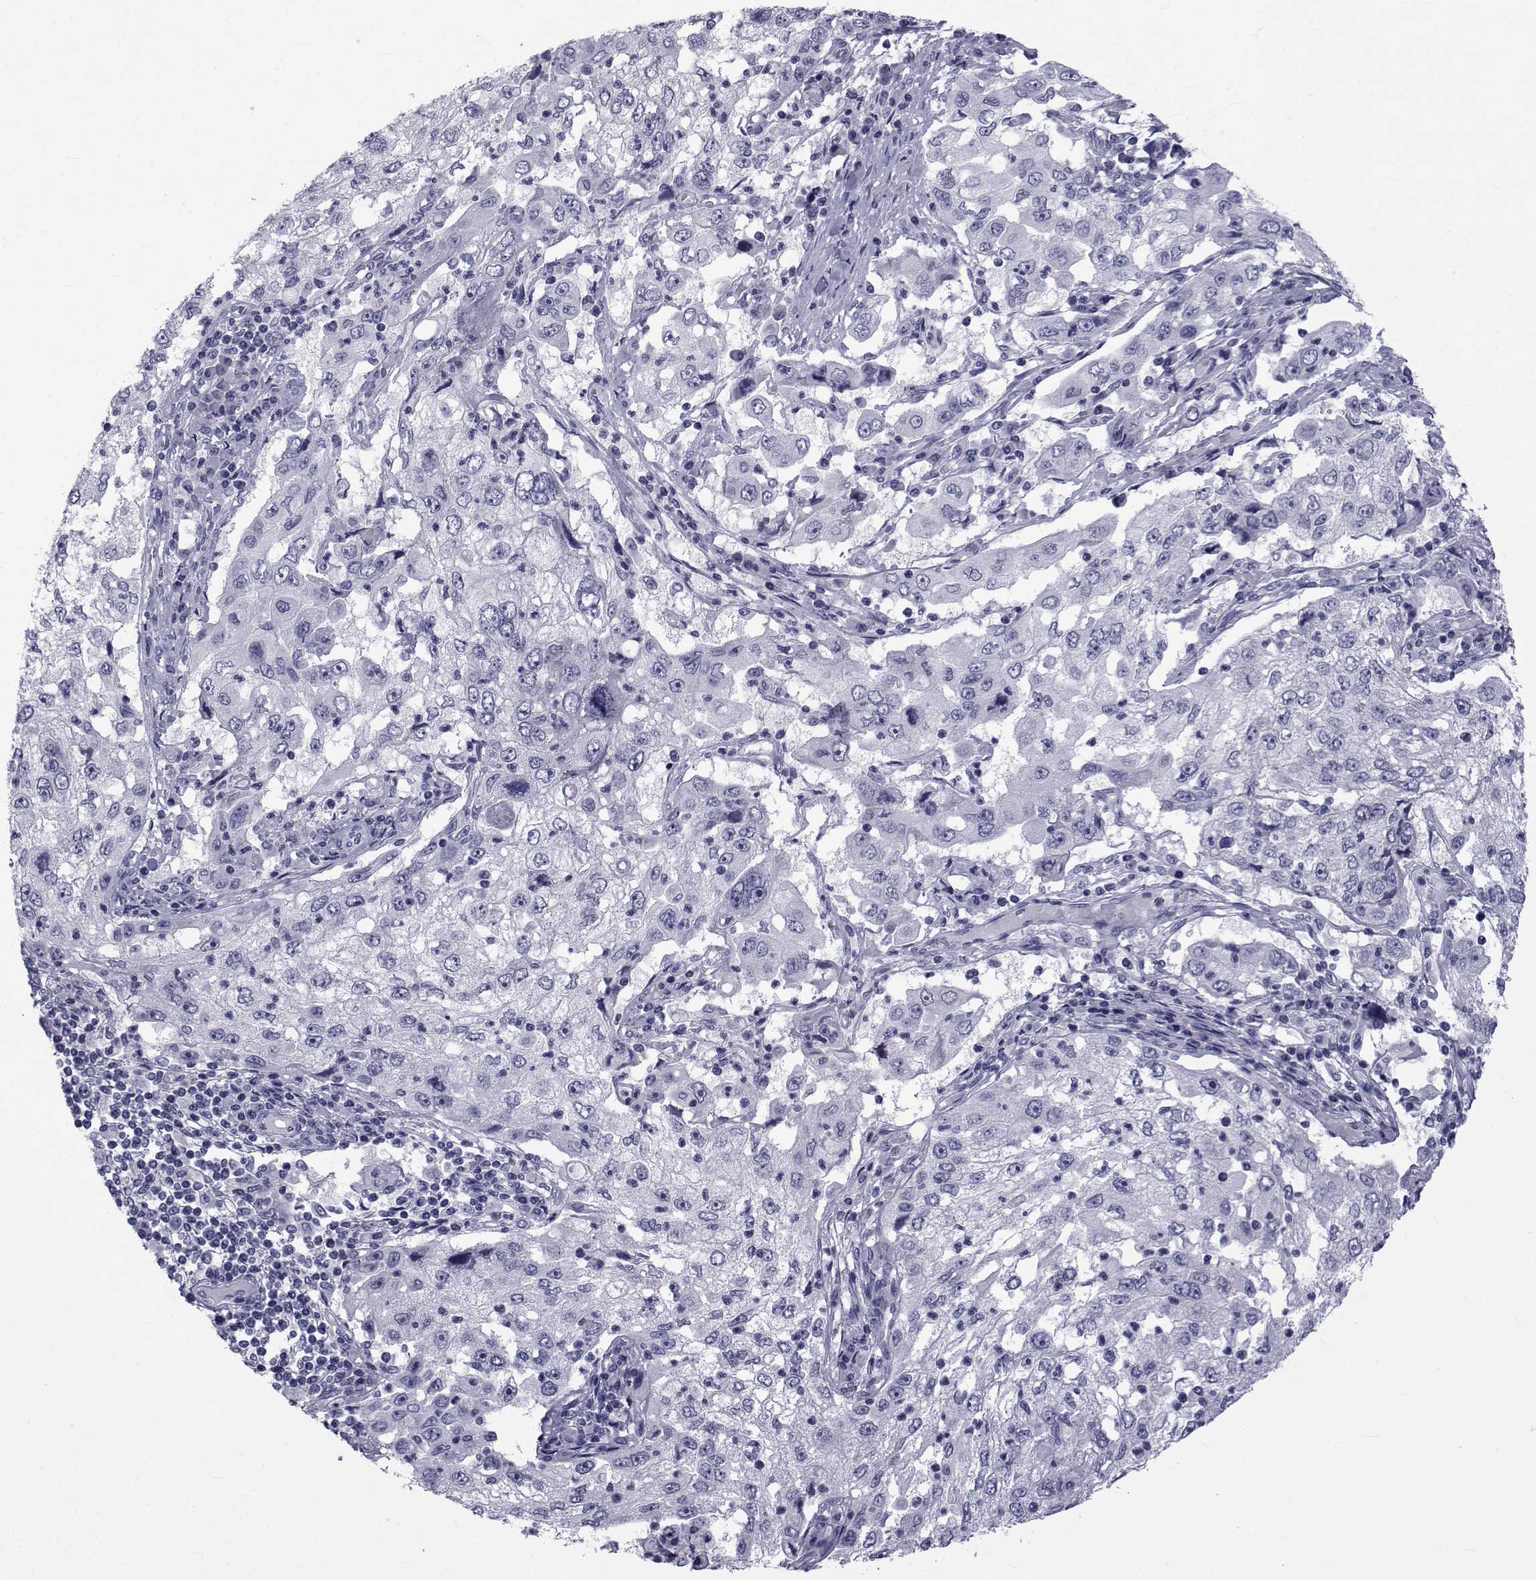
{"staining": {"intensity": "negative", "quantity": "none", "location": "none"}, "tissue": "cervical cancer", "cell_type": "Tumor cells", "image_type": "cancer", "snomed": [{"axis": "morphology", "description": "Squamous cell carcinoma, NOS"}, {"axis": "topography", "description": "Cervix"}], "caption": "The immunohistochemistry (IHC) histopathology image has no significant expression in tumor cells of cervical squamous cell carcinoma tissue.", "gene": "PDE6H", "patient": {"sex": "female", "age": 36}}